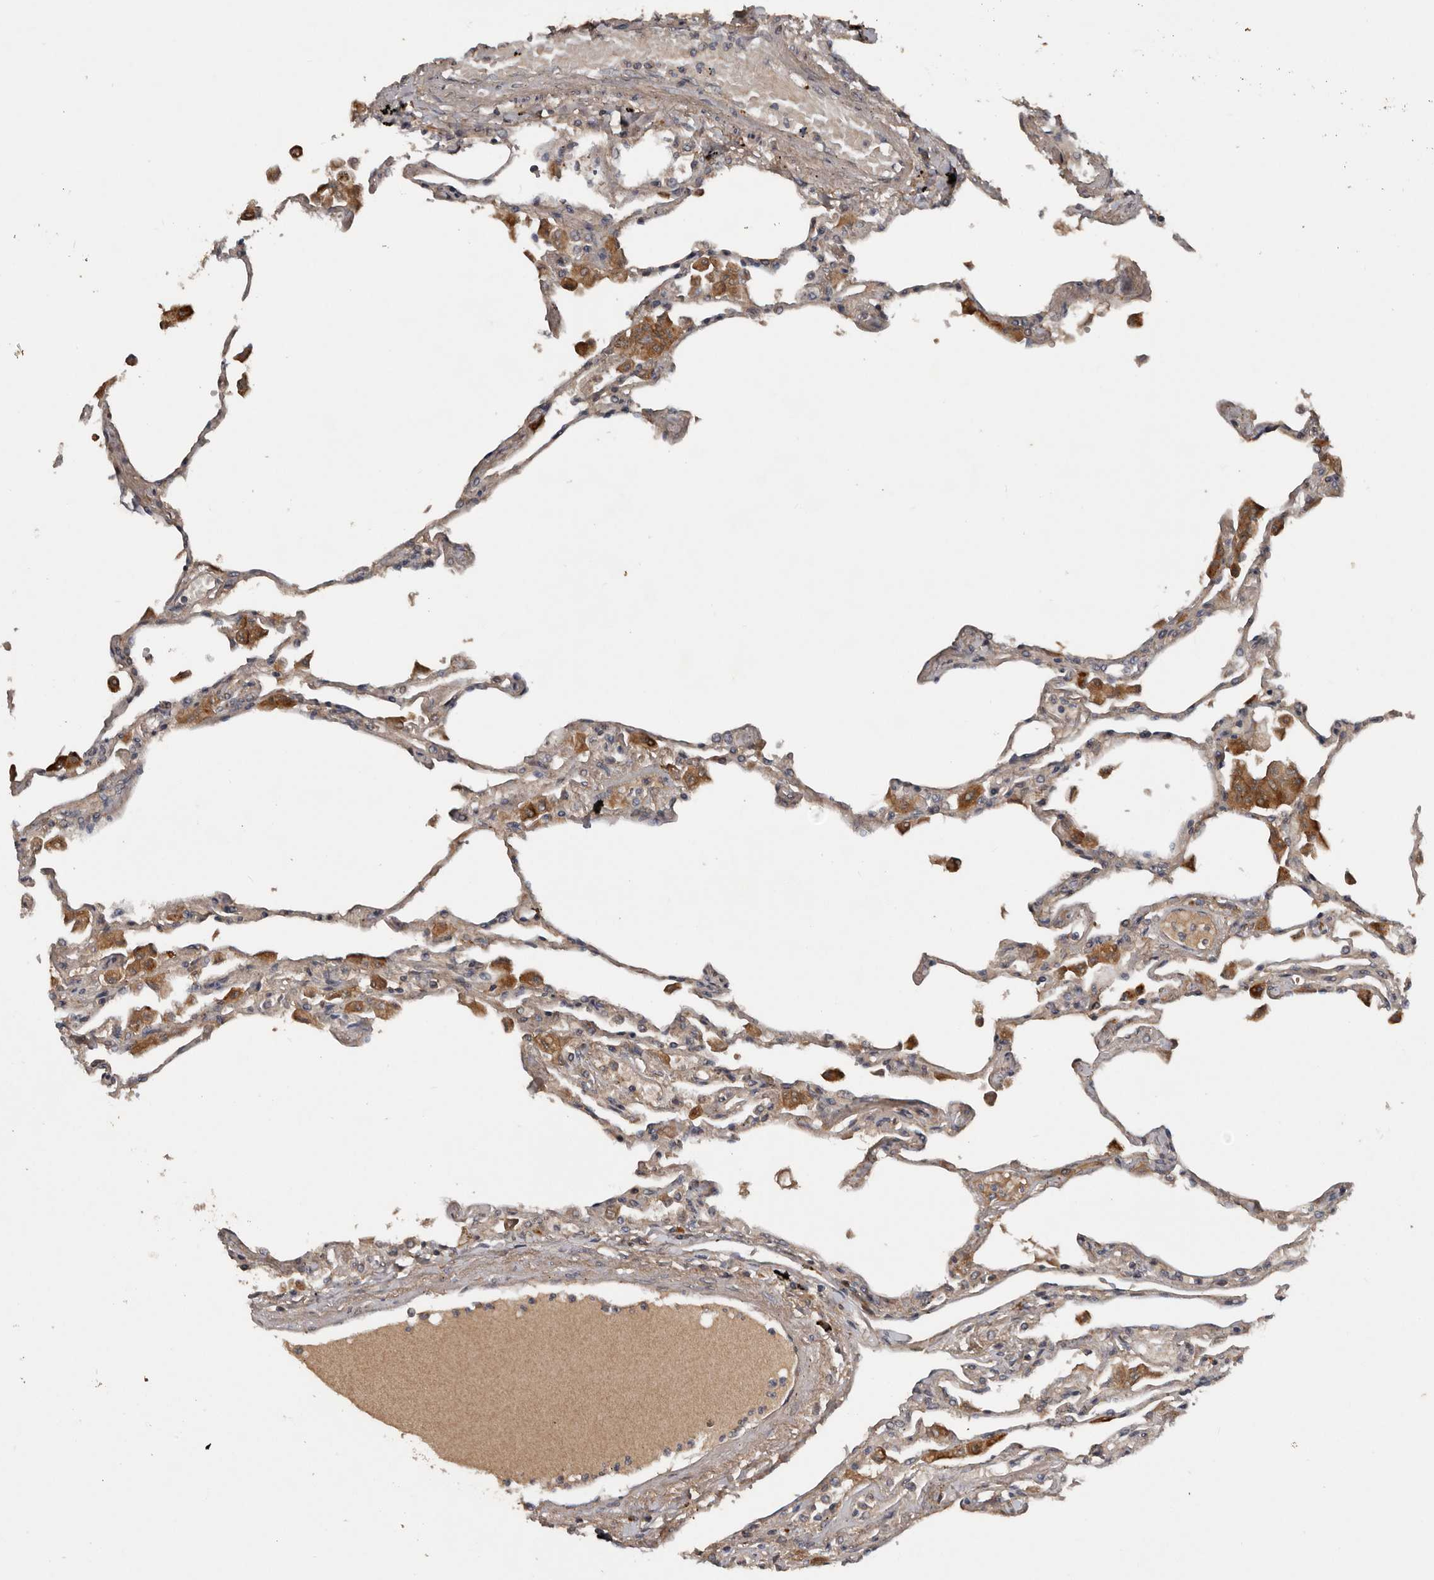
{"staining": {"intensity": "weak", "quantity": "25%-75%", "location": "cytoplasmic/membranous"}, "tissue": "lung", "cell_type": "Alveolar cells", "image_type": "normal", "snomed": [{"axis": "morphology", "description": "Normal tissue, NOS"}, {"axis": "topography", "description": "Bronchus"}, {"axis": "topography", "description": "Lung"}], "caption": "Immunohistochemistry image of normal lung: lung stained using immunohistochemistry shows low levels of weak protein expression localized specifically in the cytoplasmic/membranous of alveolar cells, appearing as a cytoplasmic/membranous brown color.", "gene": "DNAJB4", "patient": {"sex": "female", "age": 49}}